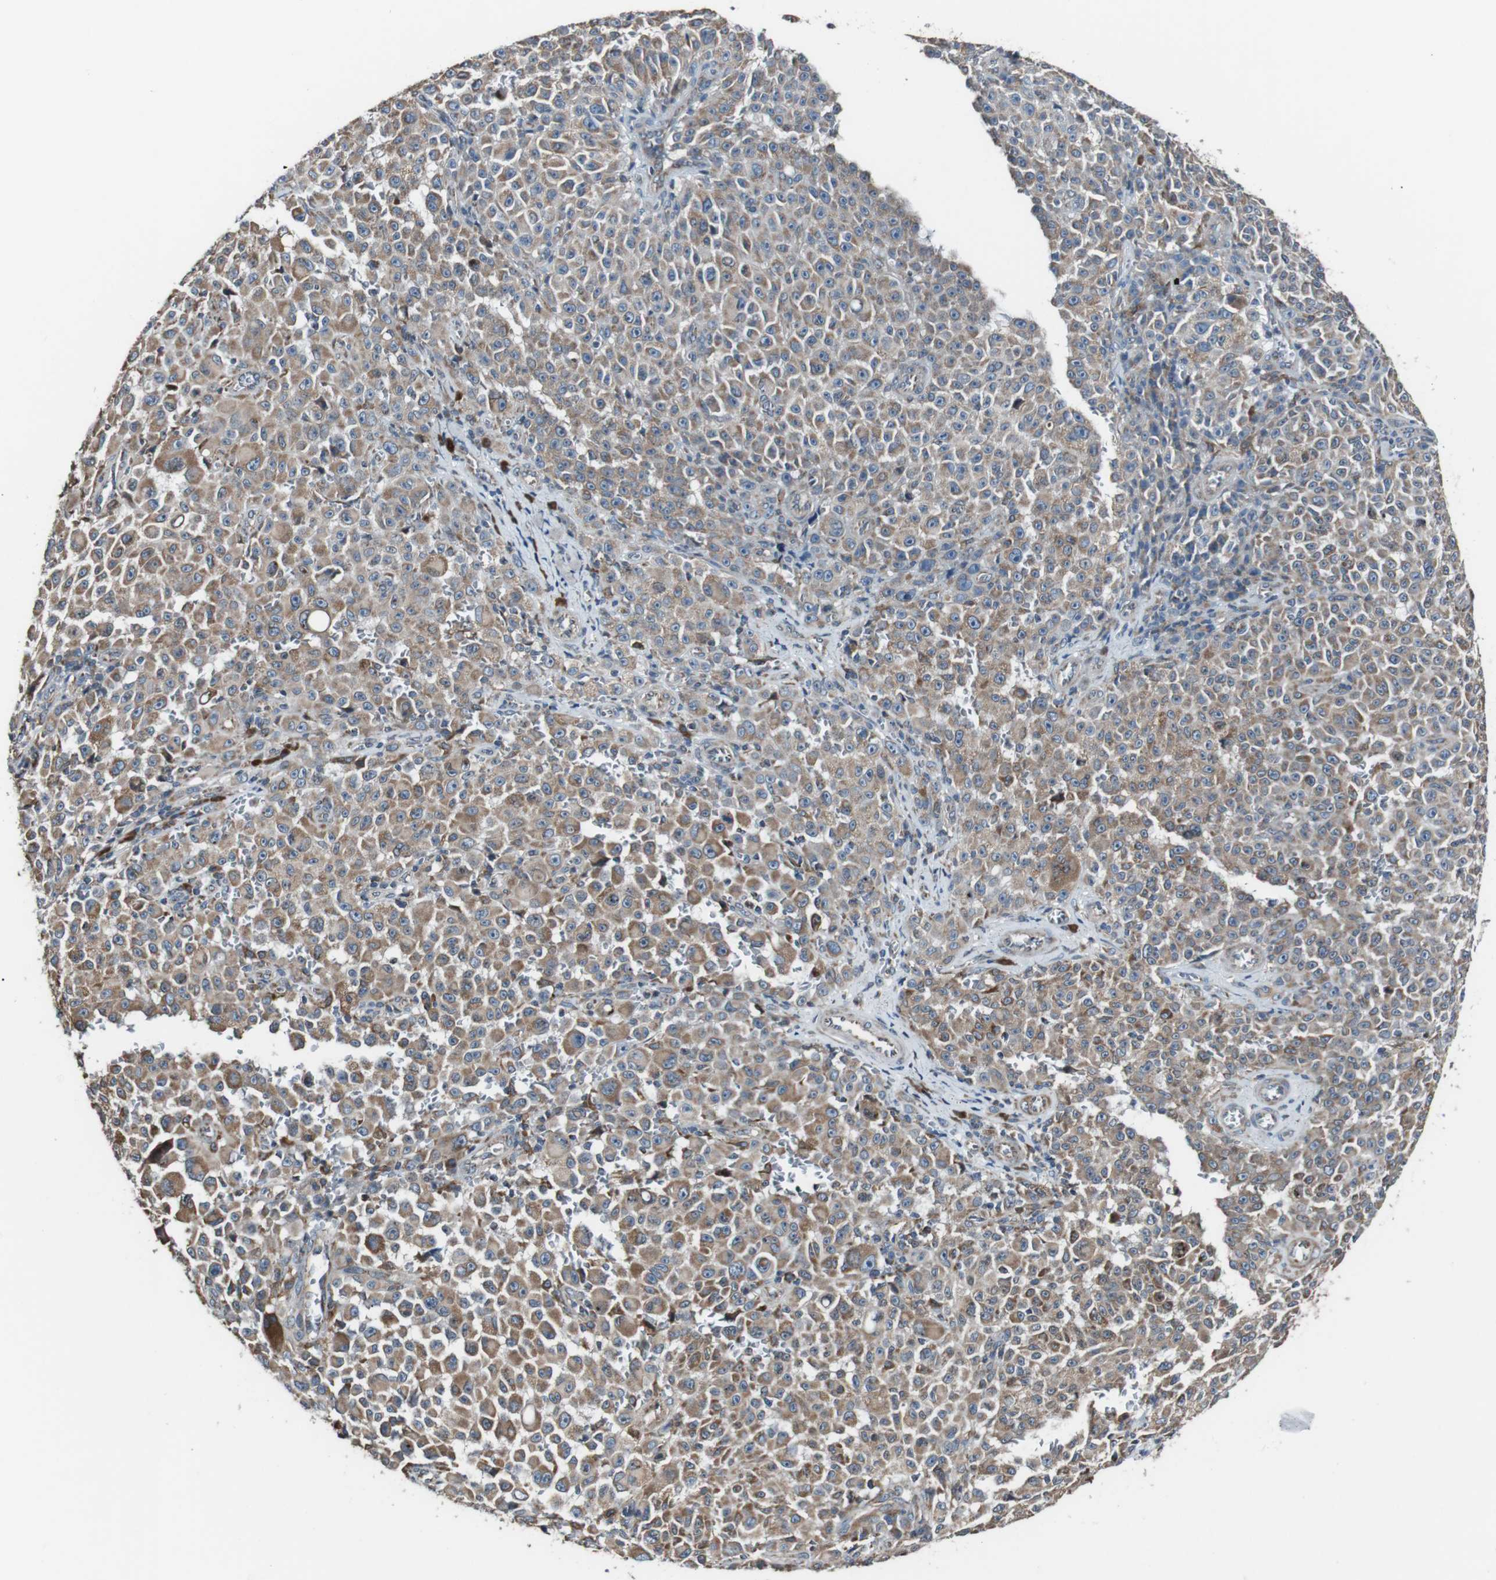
{"staining": {"intensity": "moderate", "quantity": ">75%", "location": "cytoplasmic/membranous"}, "tissue": "melanoma", "cell_type": "Tumor cells", "image_type": "cancer", "snomed": [{"axis": "morphology", "description": "Malignant melanoma, NOS"}, {"axis": "topography", "description": "Skin"}], "caption": "This image reveals immunohistochemistry (IHC) staining of malignant melanoma, with medium moderate cytoplasmic/membranous expression in approximately >75% of tumor cells.", "gene": "CISD2", "patient": {"sex": "female", "age": 82}}